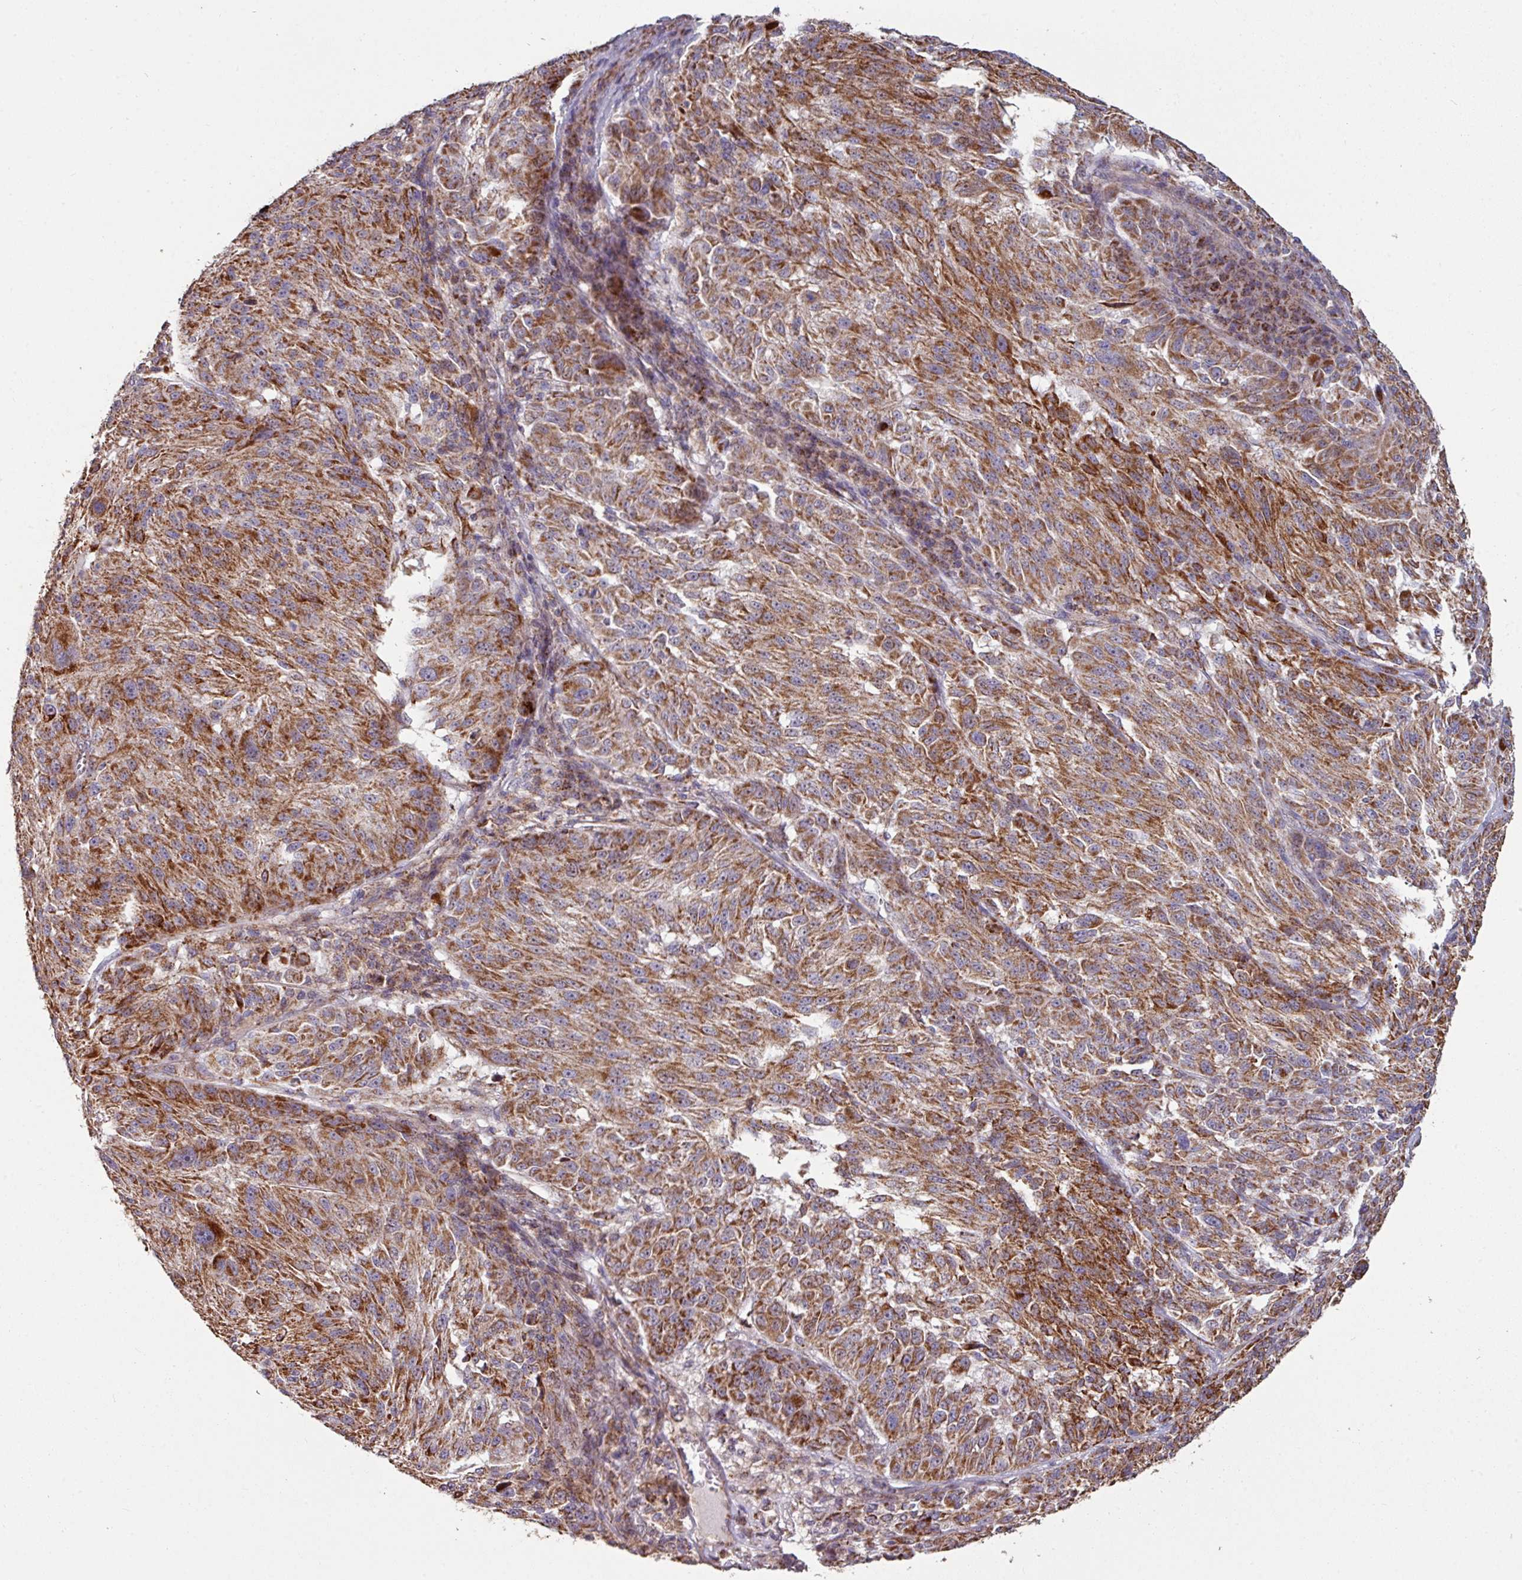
{"staining": {"intensity": "strong", "quantity": ">75%", "location": "cytoplasmic/membranous"}, "tissue": "melanoma", "cell_type": "Tumor cells", "image_type": "cancer", "snomed": [{"axis": "morphology", "description": "Malignant melanoma, NOS"}, {"axis": "topography", "description": "Skin"}], "caption": "Tumor cells exhibit high levels of strong cytoplasmic/membranous staining in approximately >75% of cells in melanoma.", "gene": "OR2D3", "patient": {"sex": "male", "age": 53}}